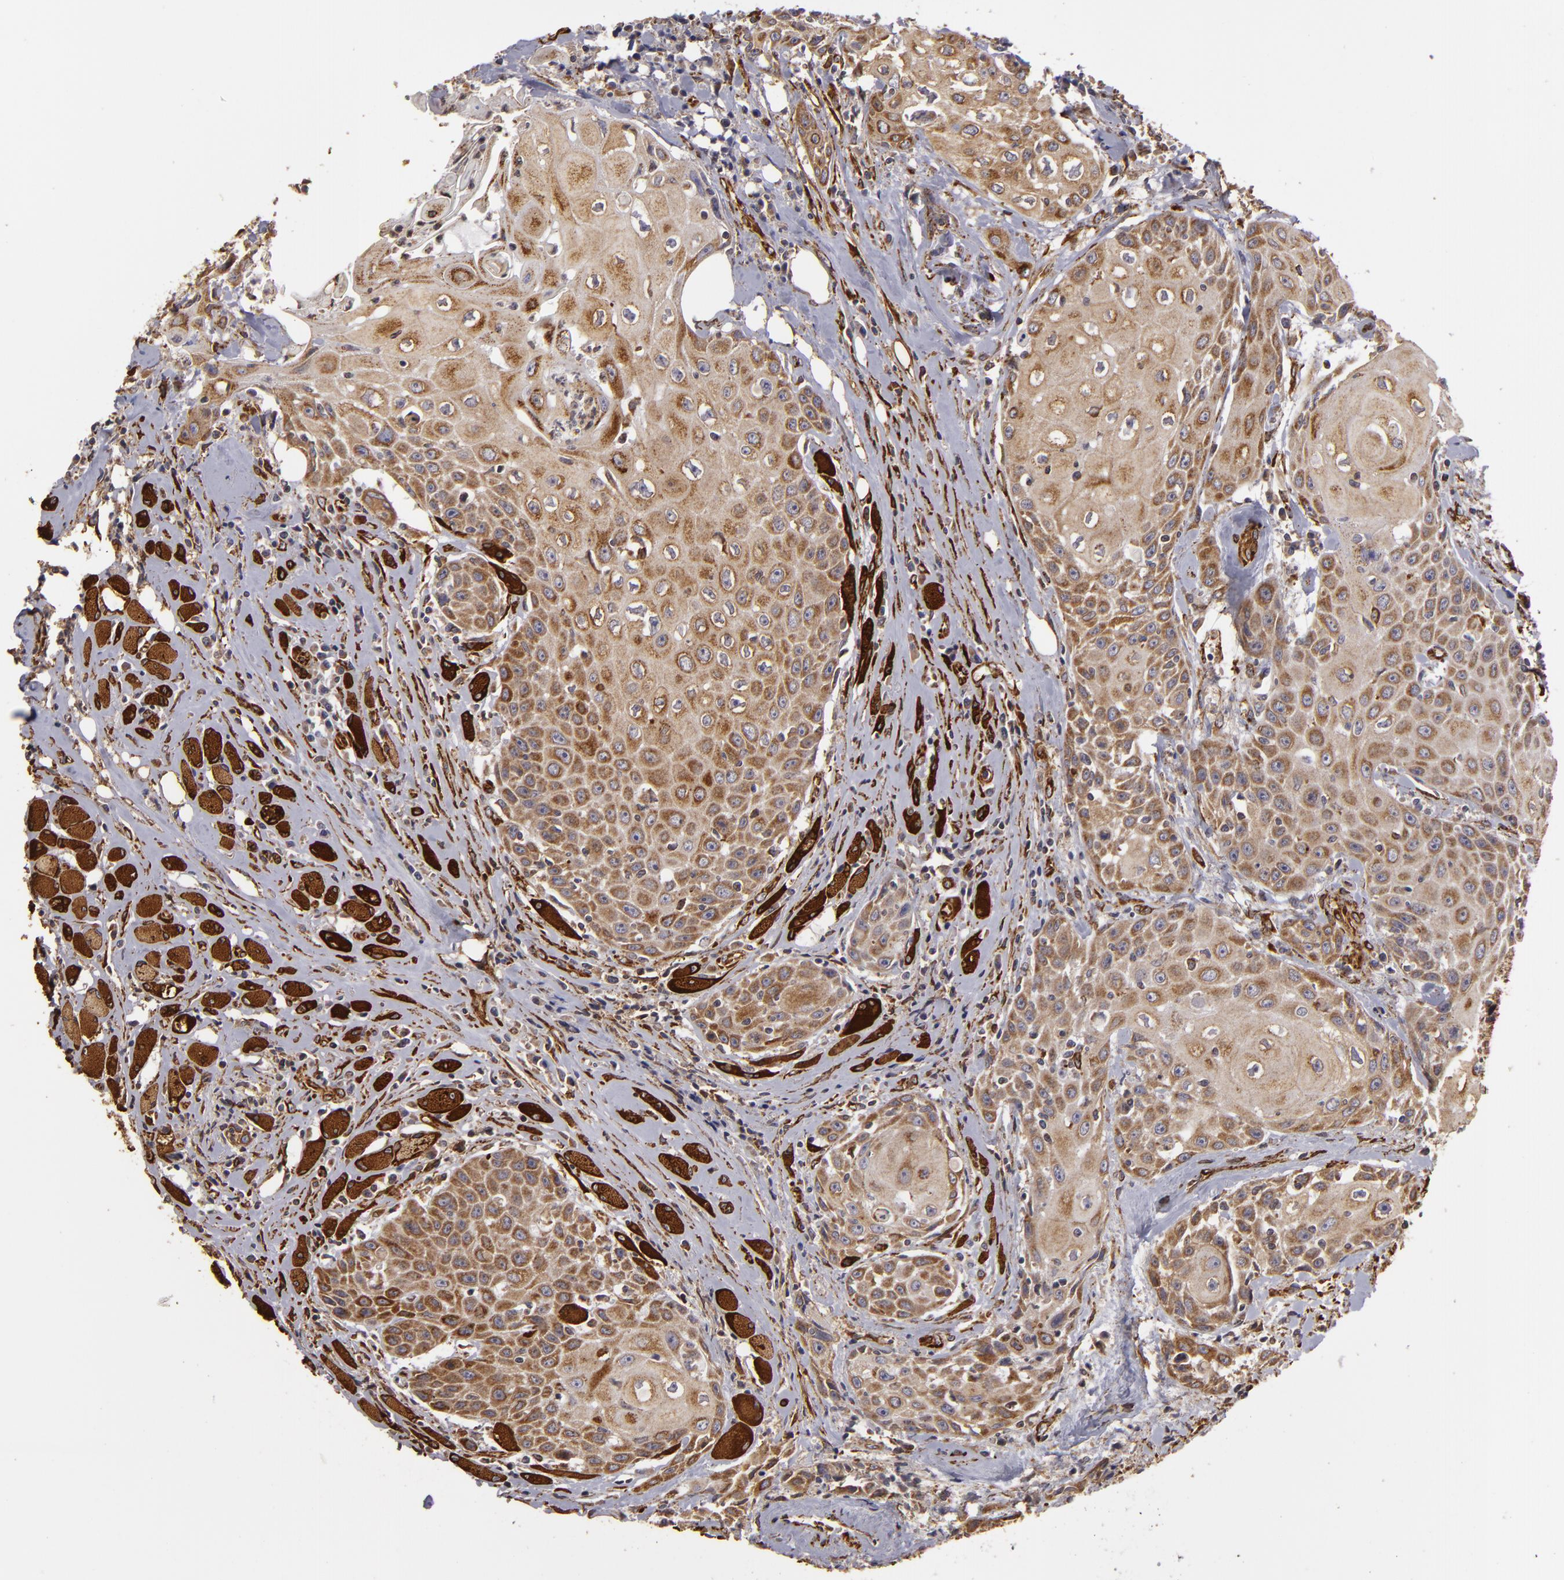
{"staining": {"intensity": "moderate", "quantity": ">75%", "location": "cytoplasmic/membranous"}, "tissue": "head and neck cancer", "cell_type": "Tumor cells", "image_type": "cancer", "snomed": [{"axis": "morphology", "description": "Squamous cell carcinoma, NOS"}, {"axis": "topography", "description": "Oral tissue"}, {"axis": "topography", "description": "Head-Neck"}], "caption": "Head and neck cancer stained for a protein (brown) shows moderate cytoplasmic/membranous positive staining in approximately >75% of tumor cells.", "gene": "CYB5R3", "patient": {"sex": "female", "age": 82}}